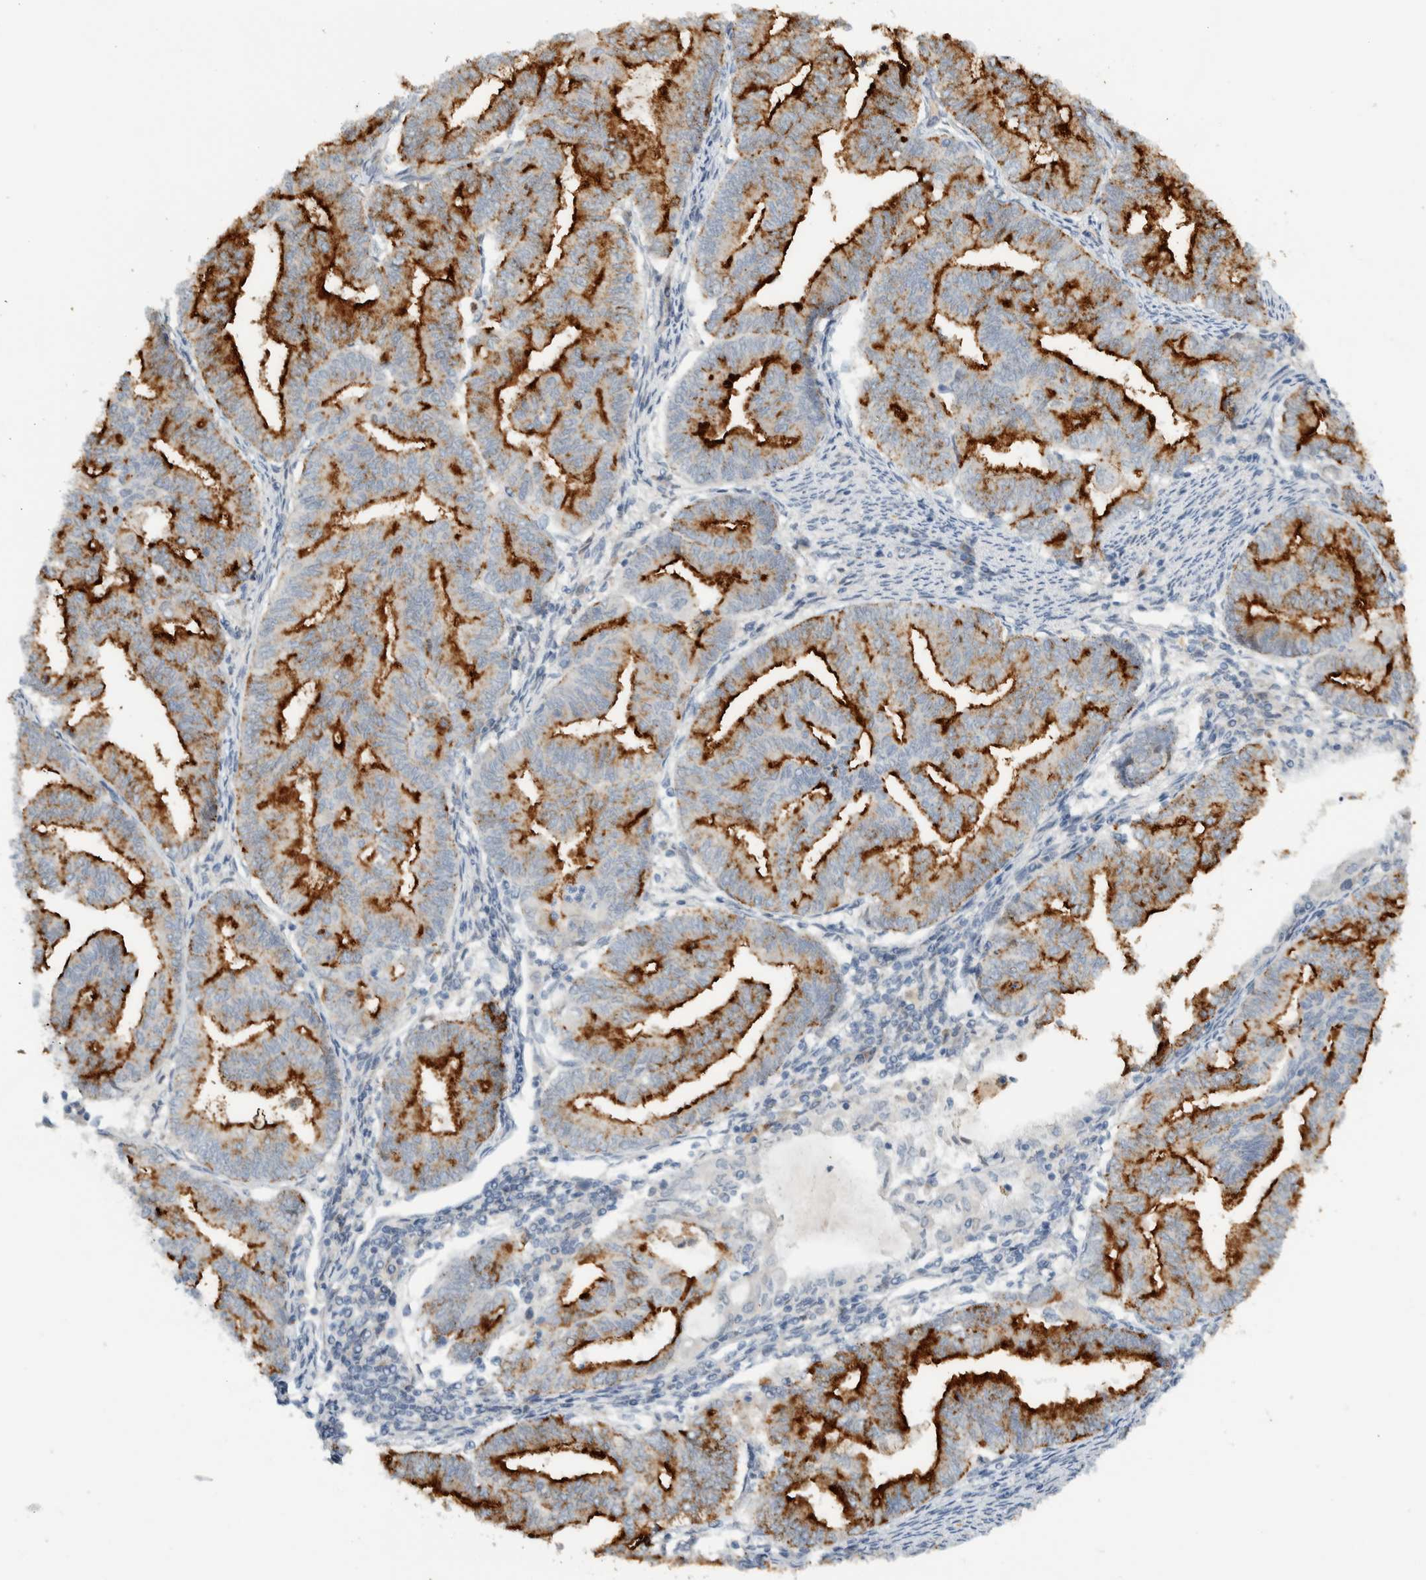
{"staining": {"intensity": "strong", "quantity": ">75%", "location": "cytoplasmic/membranous"}, "tissue": "endometrial cancer", "cell_type": "Tumor cells", "image_type": "cancer", "snomed": [{"axis": "morphology", "description": "Adenocarcinoma, NOS"}, {"axis": "topography", "description": "Endometrium"}], "caption": "A brown stain labels strong cytoplasmic/membranous staining of a protein in endometrial cancer (adenocarcinoma) tumor cells.", "gene": "MPRIP", "patient": {"sex": "female", "age": 79}}